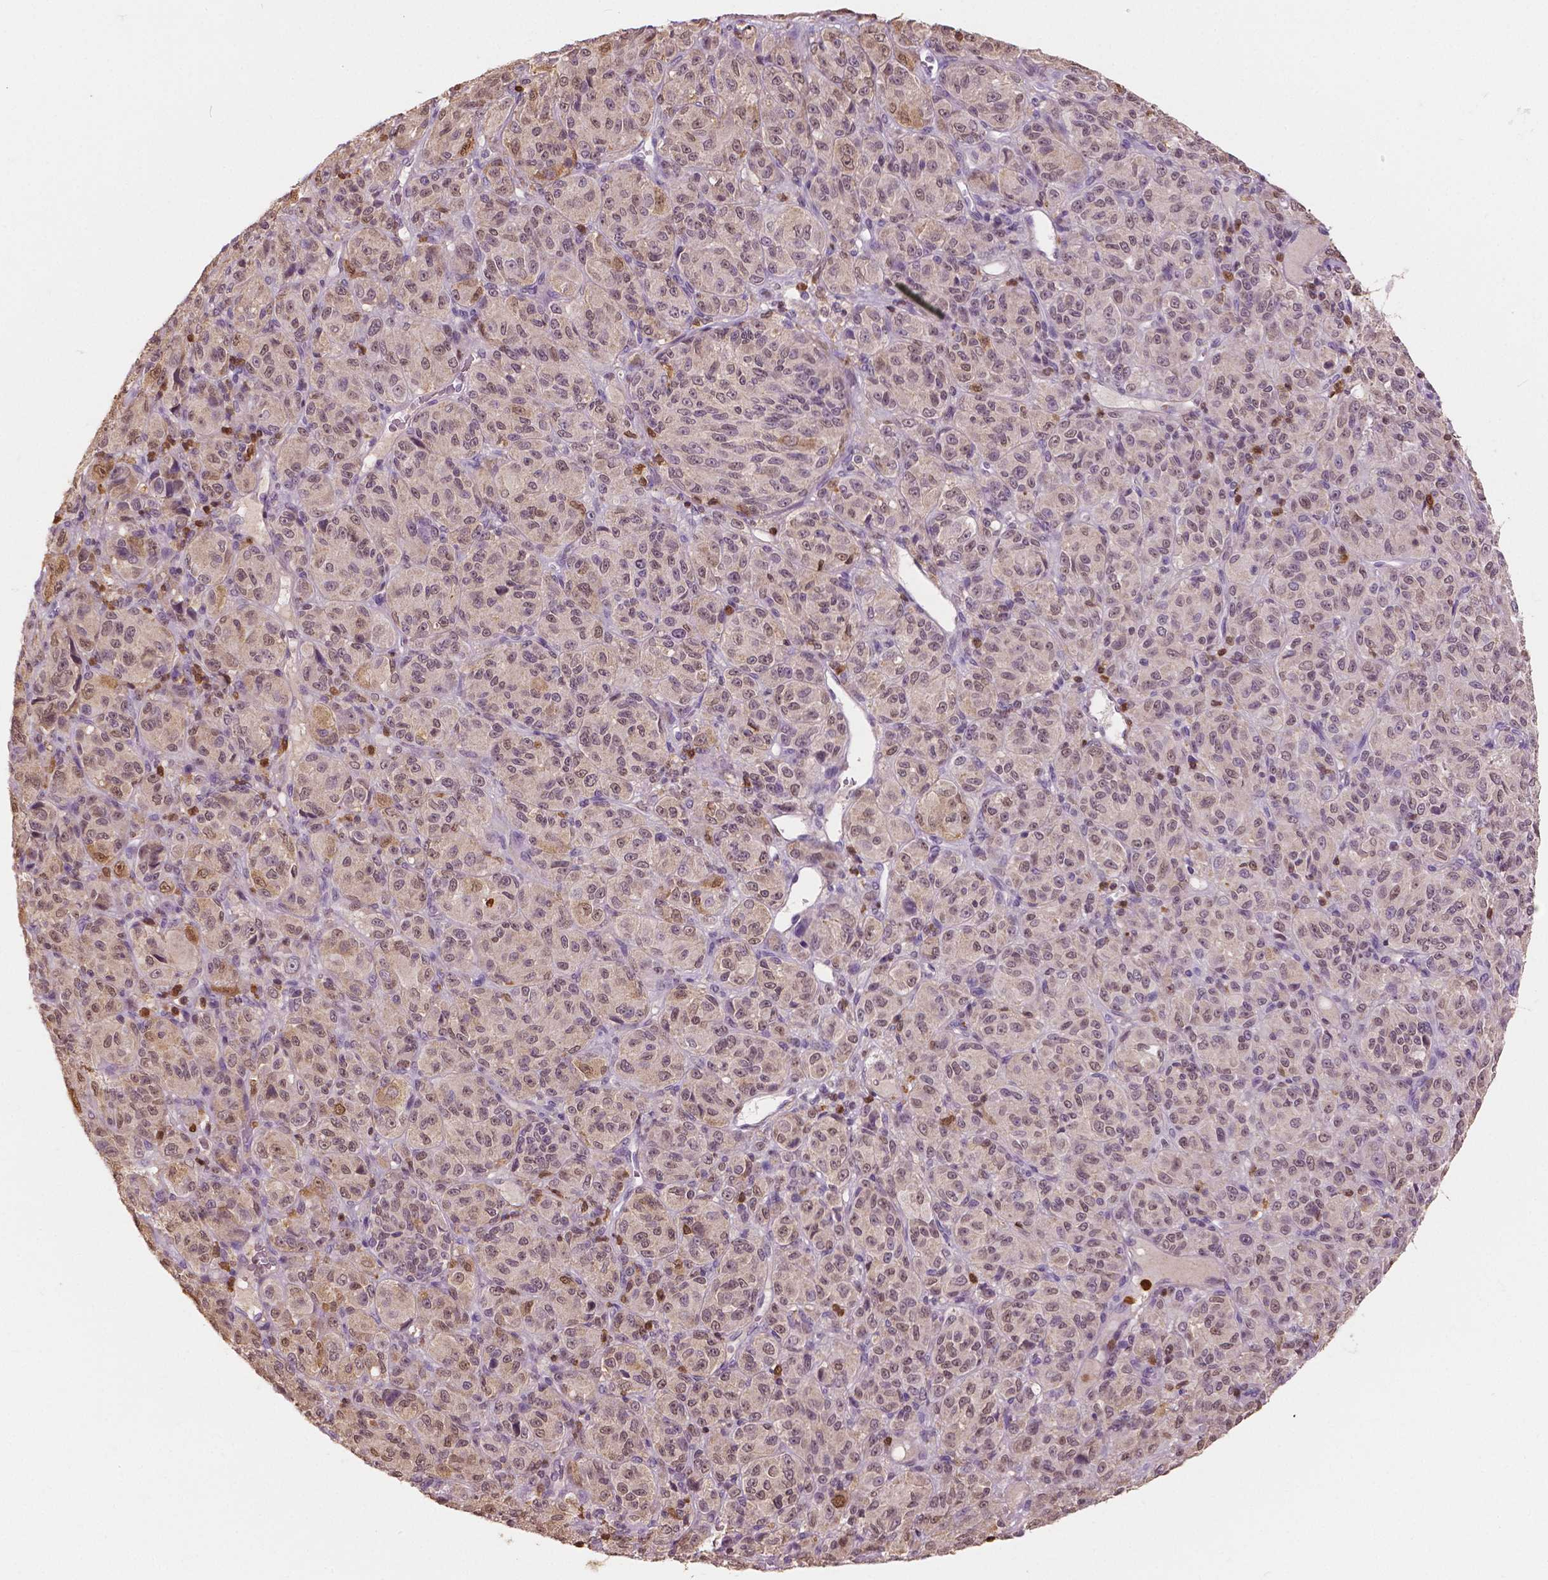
{"staining": {"intensity": "weak", "quantity": "25%-75%", "location": "nuclear"}, "tissue": "melanoma", "cell_type": "Tumor cells", "image_type": "cancer", "snomed": [{"axis": "morphology", "description": "Malignant melanoma, Metastatic site"}, {"axis": "topography", "description": "Brain"}], "caption": "The immunohistochemical stain labels weak nuclear positivity in tumor cells of malignant melanoma (metastatic site) tissue.", "gene": "S100A4", "patient": {"sex": "female", "age": 56}}